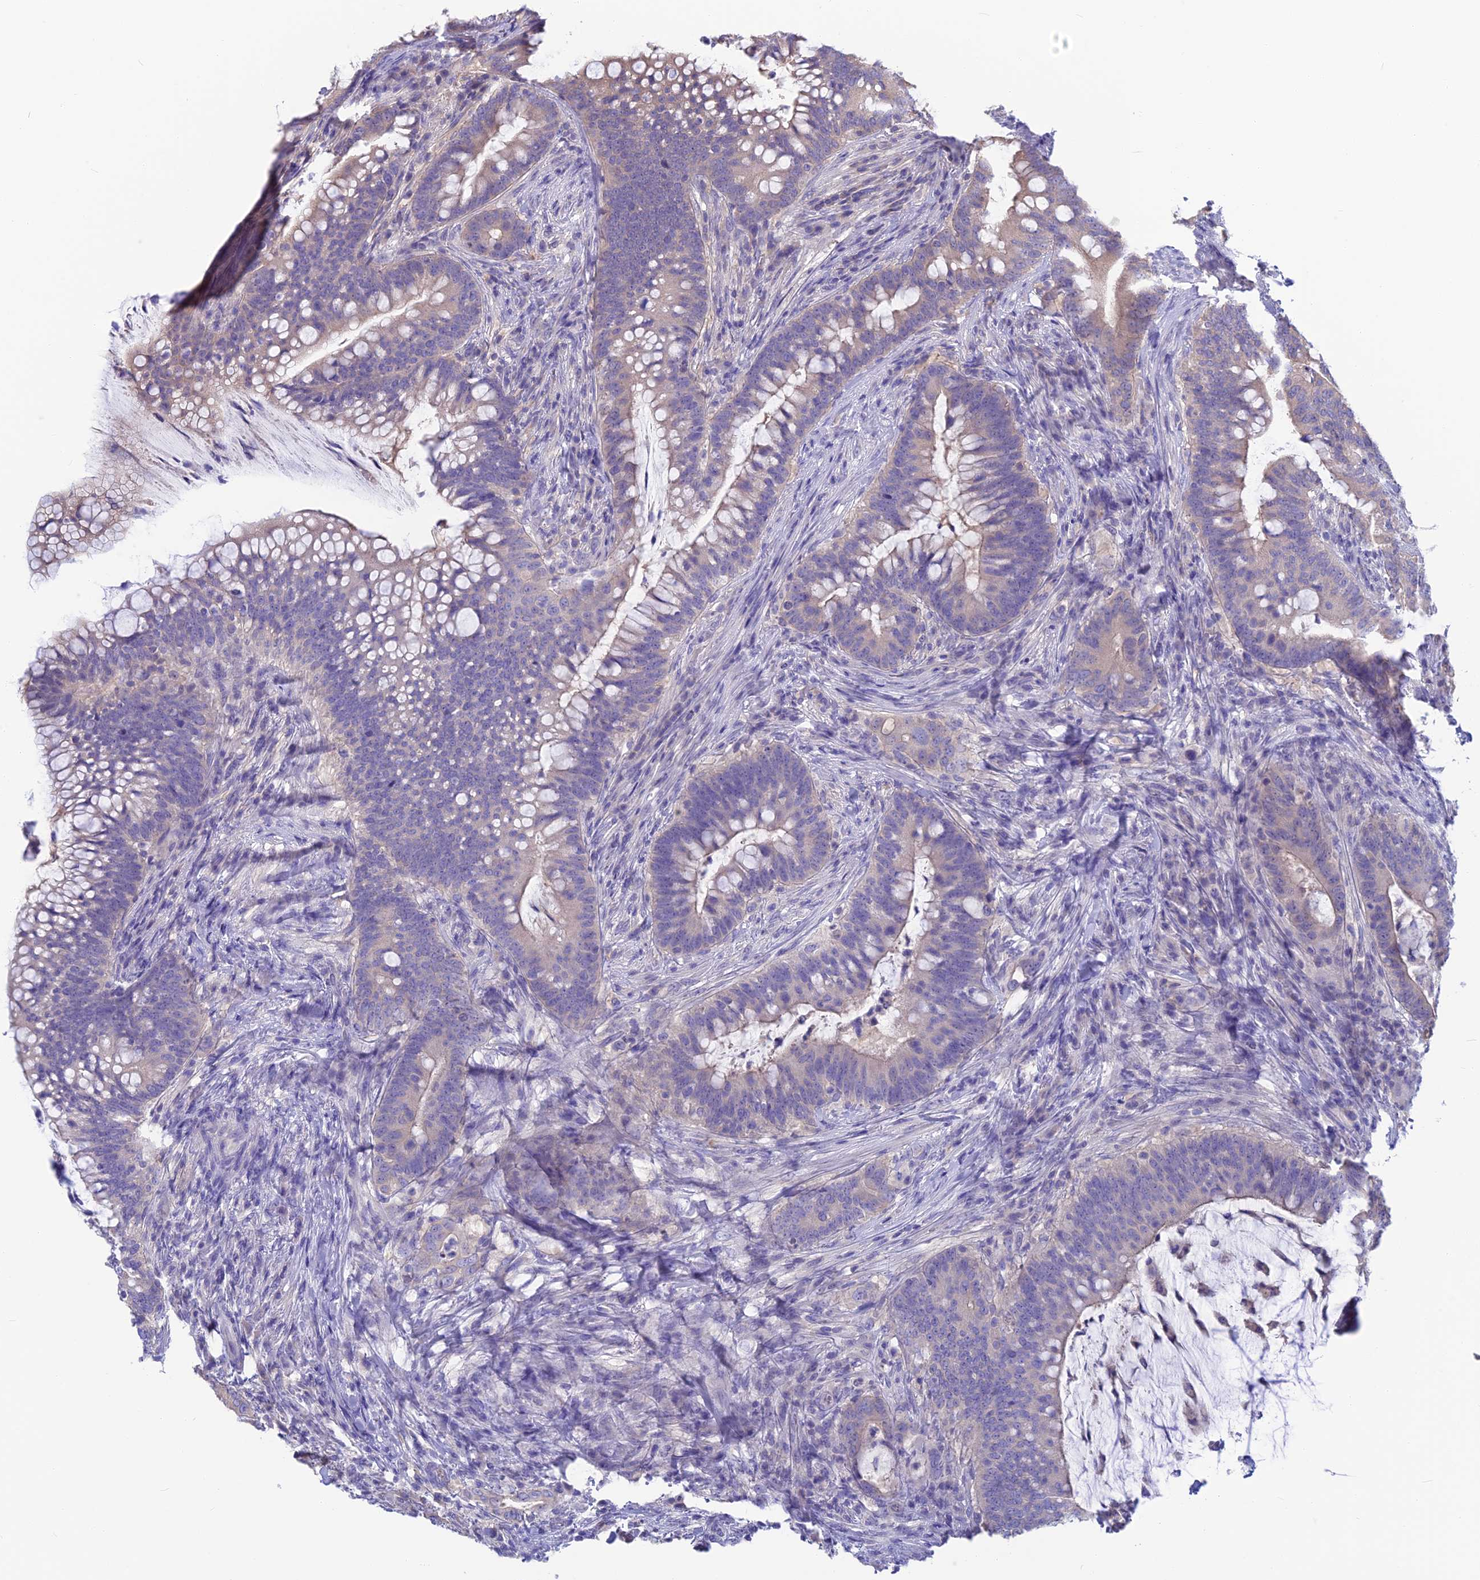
{"staining": {"intensity": "negative", "quantity": "none", "location": "none"}, "tissue": "colorectal cancer", "cell_type": "Tumor cells", "image_type": "cancer", "snomed": [{"axis": "morphology", "description": "Adenocarcinoma, NOS"}, {"axis": "topography", "description": "Colon"}], "caption": "Tumor cells show no significant positivity in colorectal adenocarcinoma.", "gene": "SNAP91", "patient": {"sex": "female", "age": 66}}